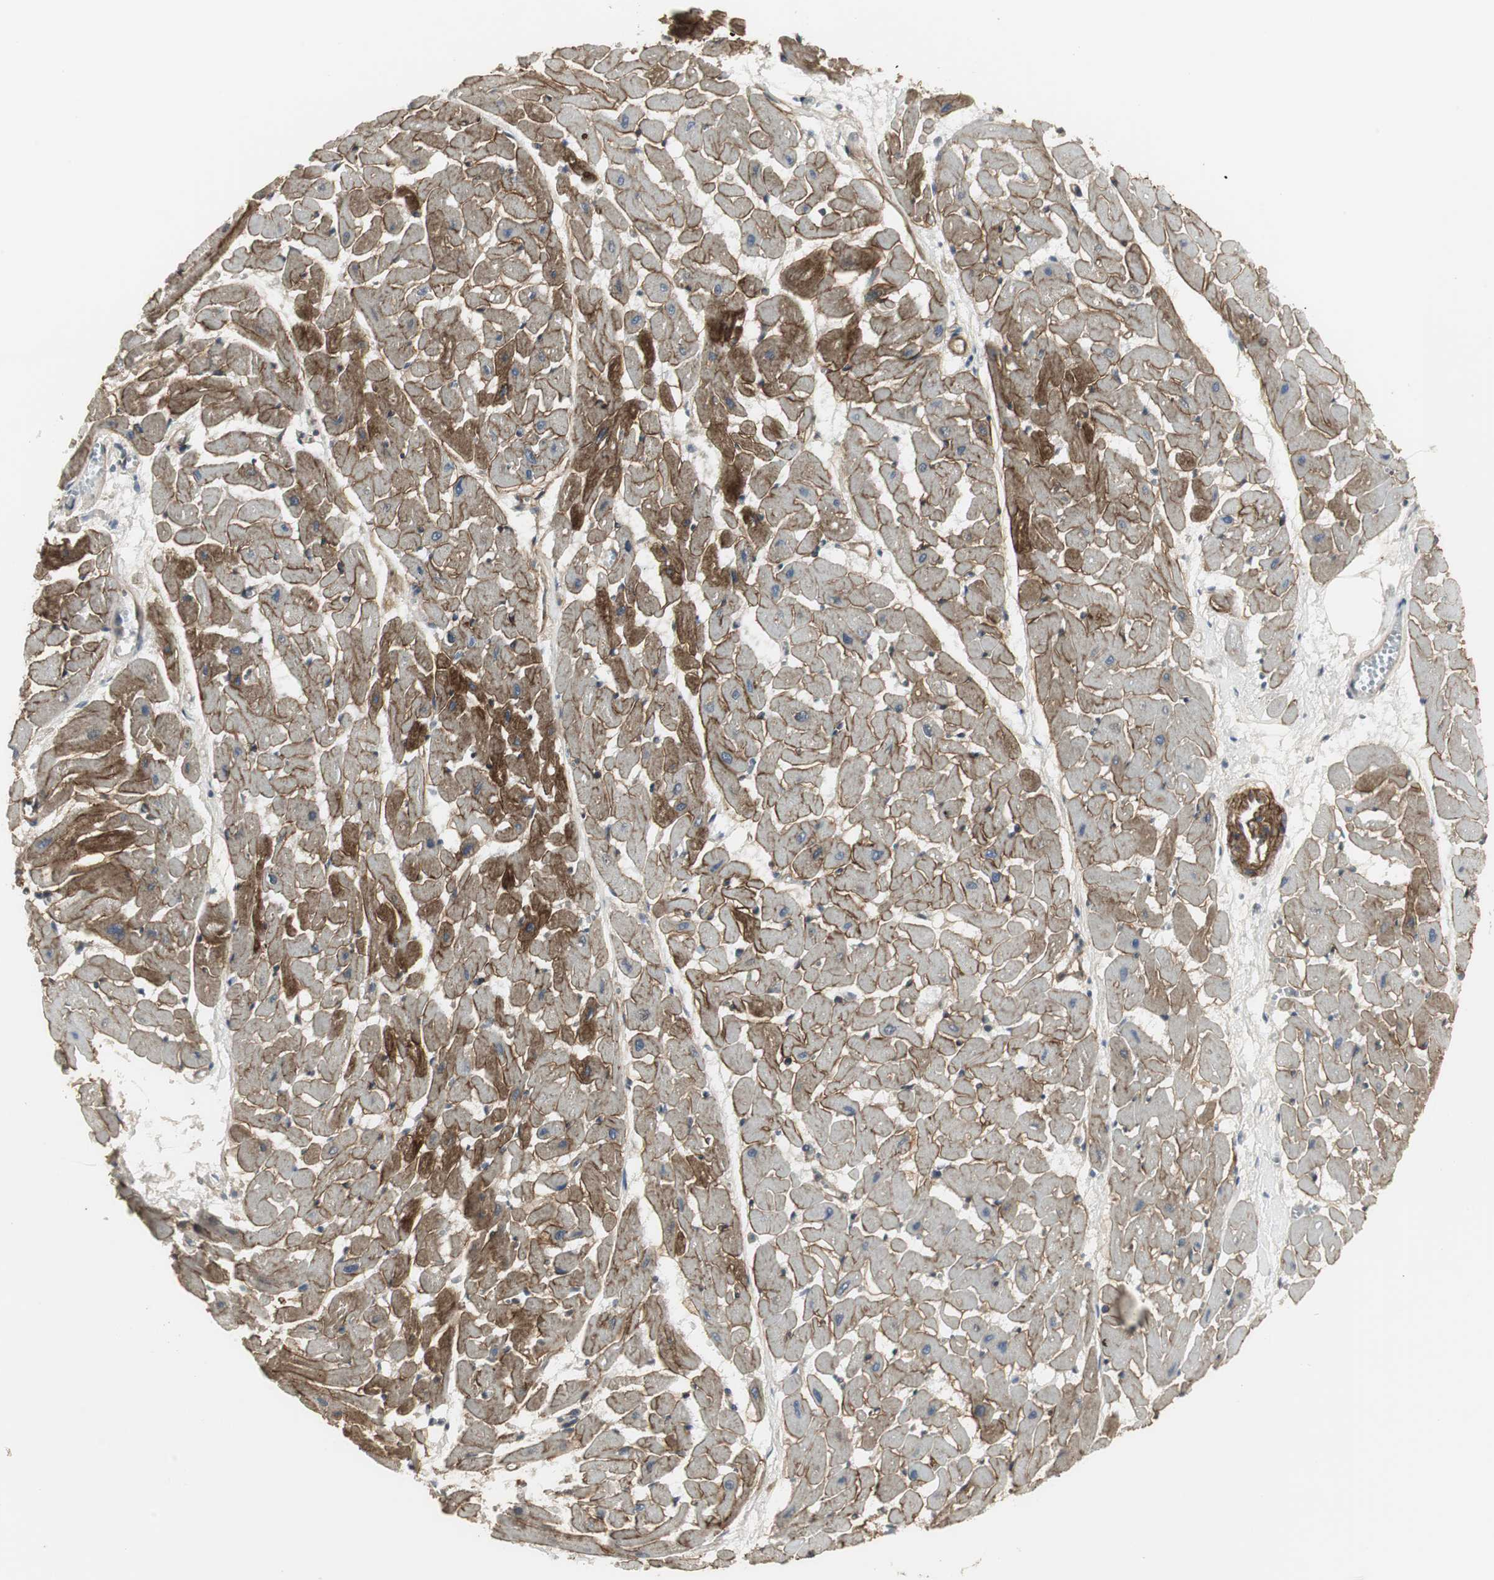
{"staining": {"intensity": "moderate", "quantity": ">75%", "location": "cytoplasmic/membranous"}, "tissue": "heart muscle", "cell_type": "Cardiomyocytes", "image_type": "normal", "snomed": [{"axis": "morphology", "description": "Normal tissue, NOS"}, {"axis": "topography", "description": "Heart"}], "caption": "Benign heart muscle reveals moderate cytoplasmic/membranous staining in approximately >75% of cardiomyocytes, visualized by immunohistochemistry. (DAB = brown stain, brightfield microscopy at high magnification).", "gene": "SCYL3", "patient": {"sex": "female", "age": 19}}